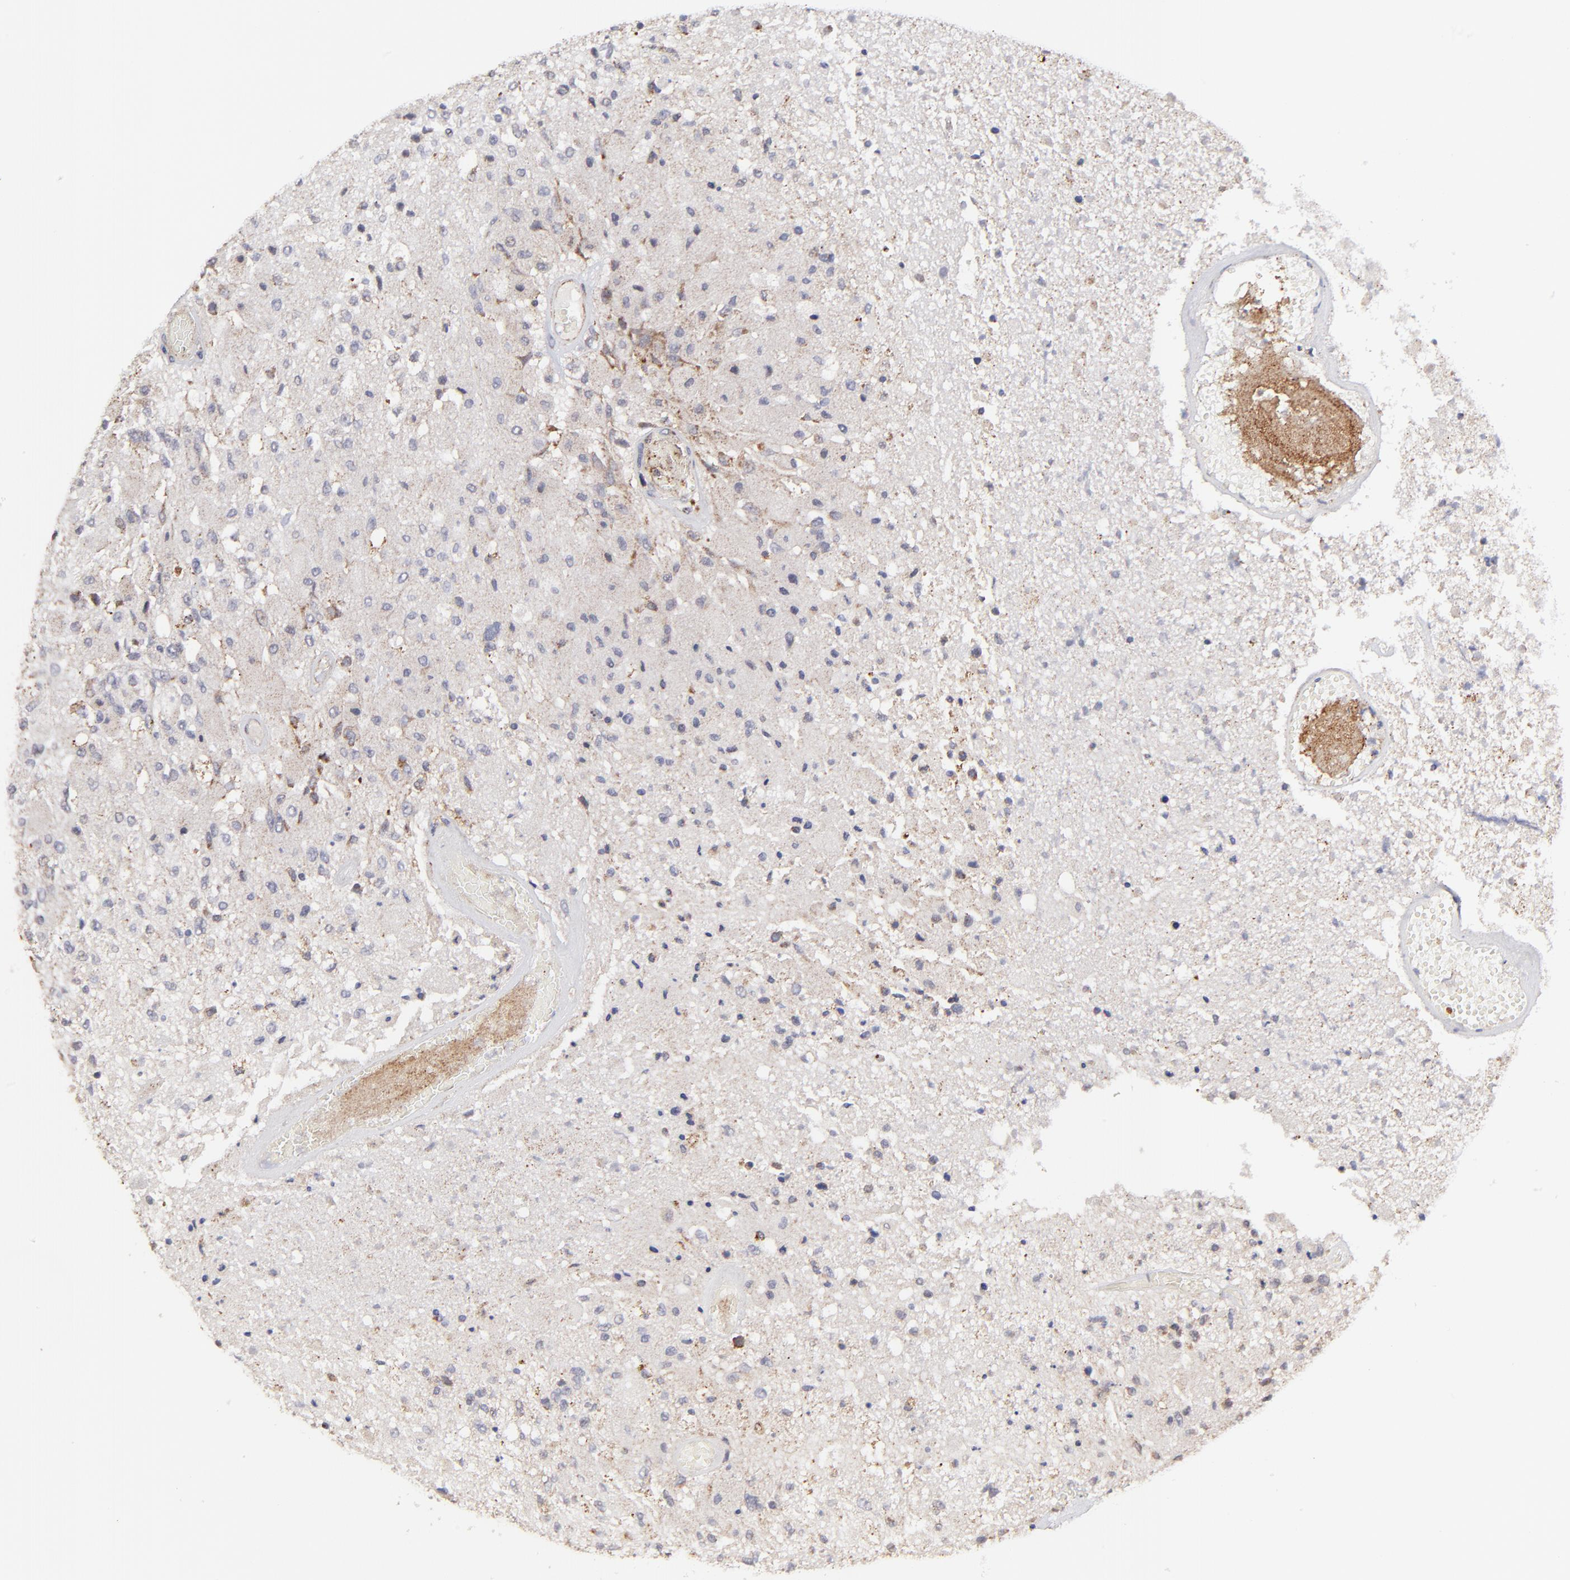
{"staining": {"intensity": "moderate", "quantity": "<25%", "location": "cytoplasmic/membranous"}, "tissue": "glioma", "cell_type": "Tumor cells", "image_type": "cancer", "snomed": [{"axis": "morphology", "description": "Normal tissue, NOS"}, {"axis": "morphology", "description": "Glioma, malignant, High grade"}, {"axis": "topography", "description": "Cerebral cortex"}], "caption": "Immunohistochemistry of human malignant glioma (high-grade) exhibits low levels of moderate cytoplasmic/membranous staining in approximately <25% of tumor cells.", "gene": "MAP2K7", "patient": {"sex": "male", "age": 77}}